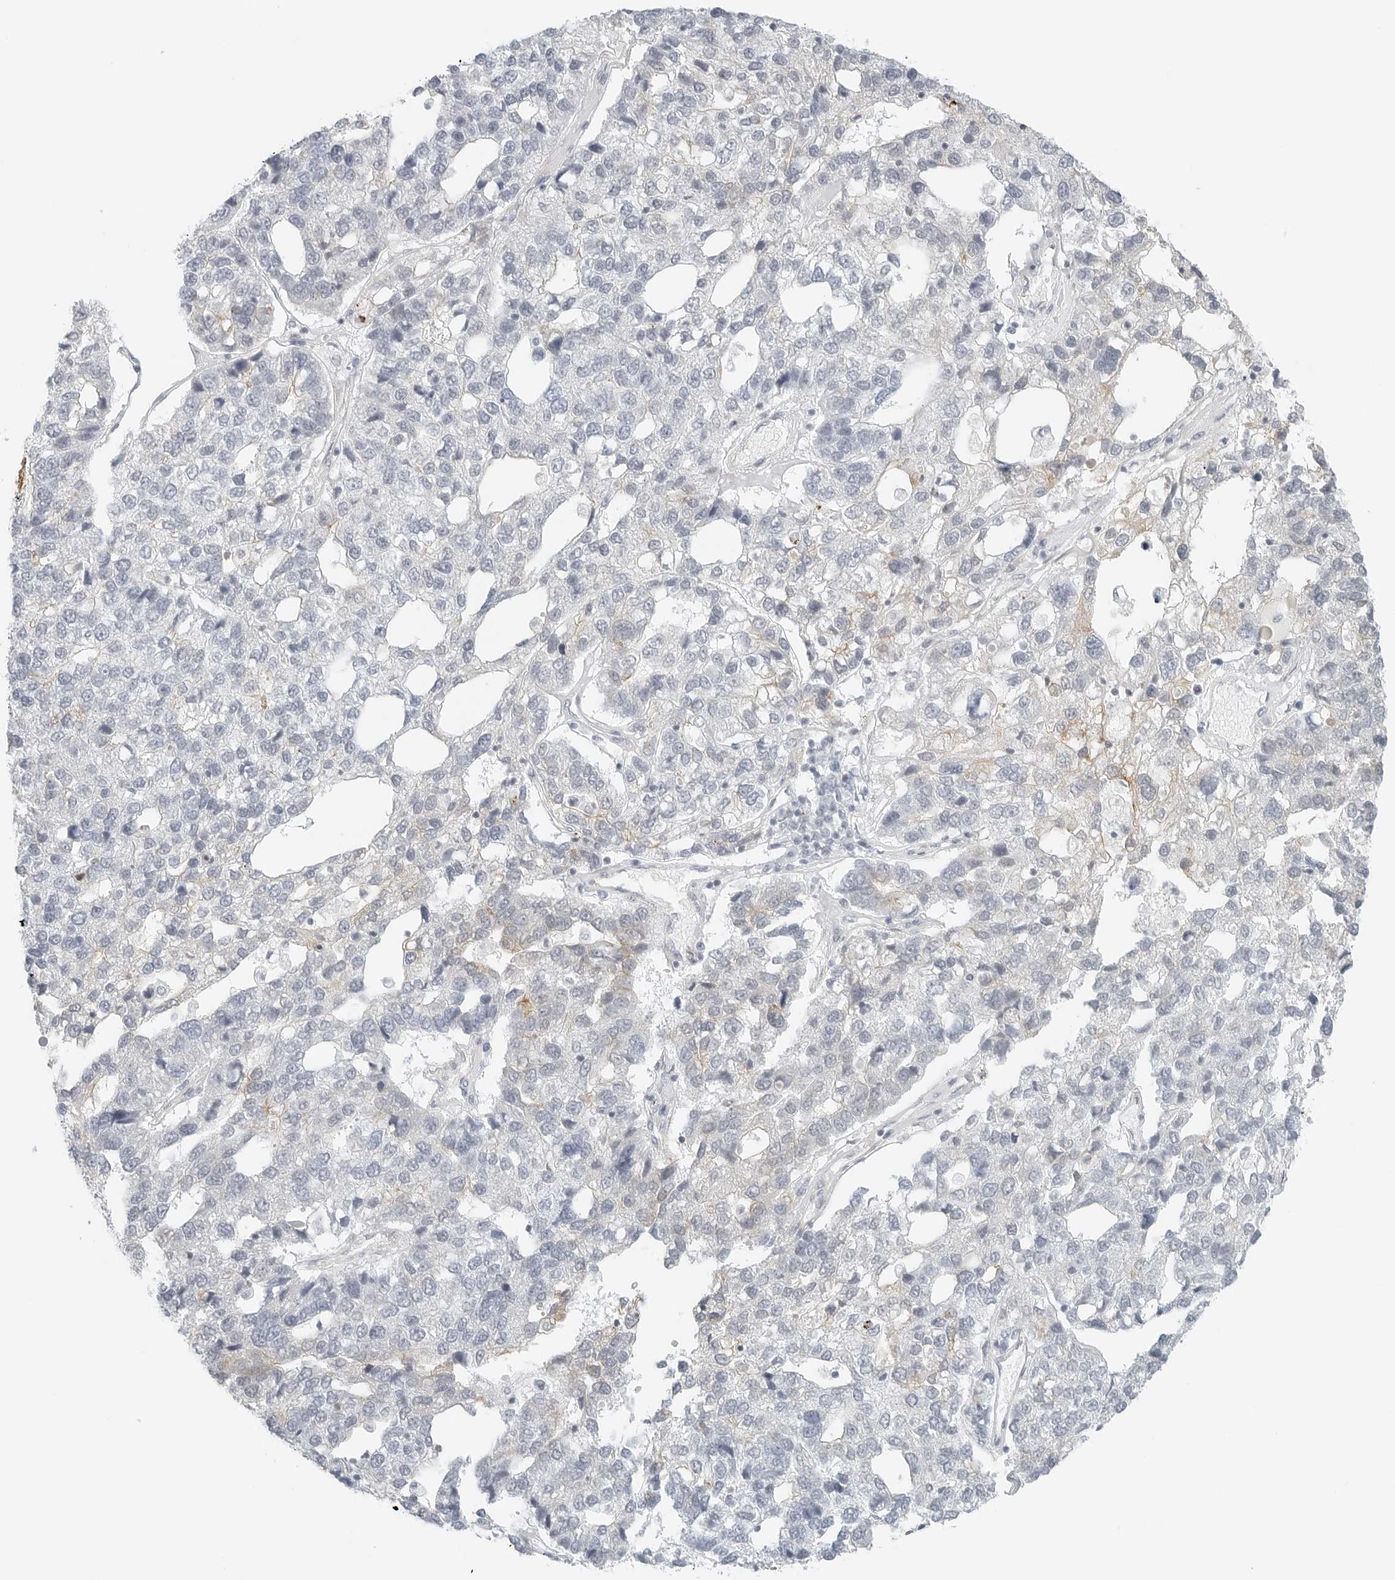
{"staining": {"intensity": "negative", "quantity": "none", "location": "none"}, "tissue": "pancreatic cancer", "cell_type": "Tumor cells", "image_type": "cancer", "snomed": [{"axis": "morphology", "description": "Adenocarcinoma, NOS"}, {"axis": "topography", "description": "Pancreas"}], "caption": "This is a histopathology image of IHC staining of pancreatic adenocarcinoma, which shows no staining in tumor cells. (DAB (3,3'-diaminobenzidine) IHC visualized using brightfield microscopy, high magnification).", "gene": "IQCC", "patient": {"sex": "female", "age": 61}}